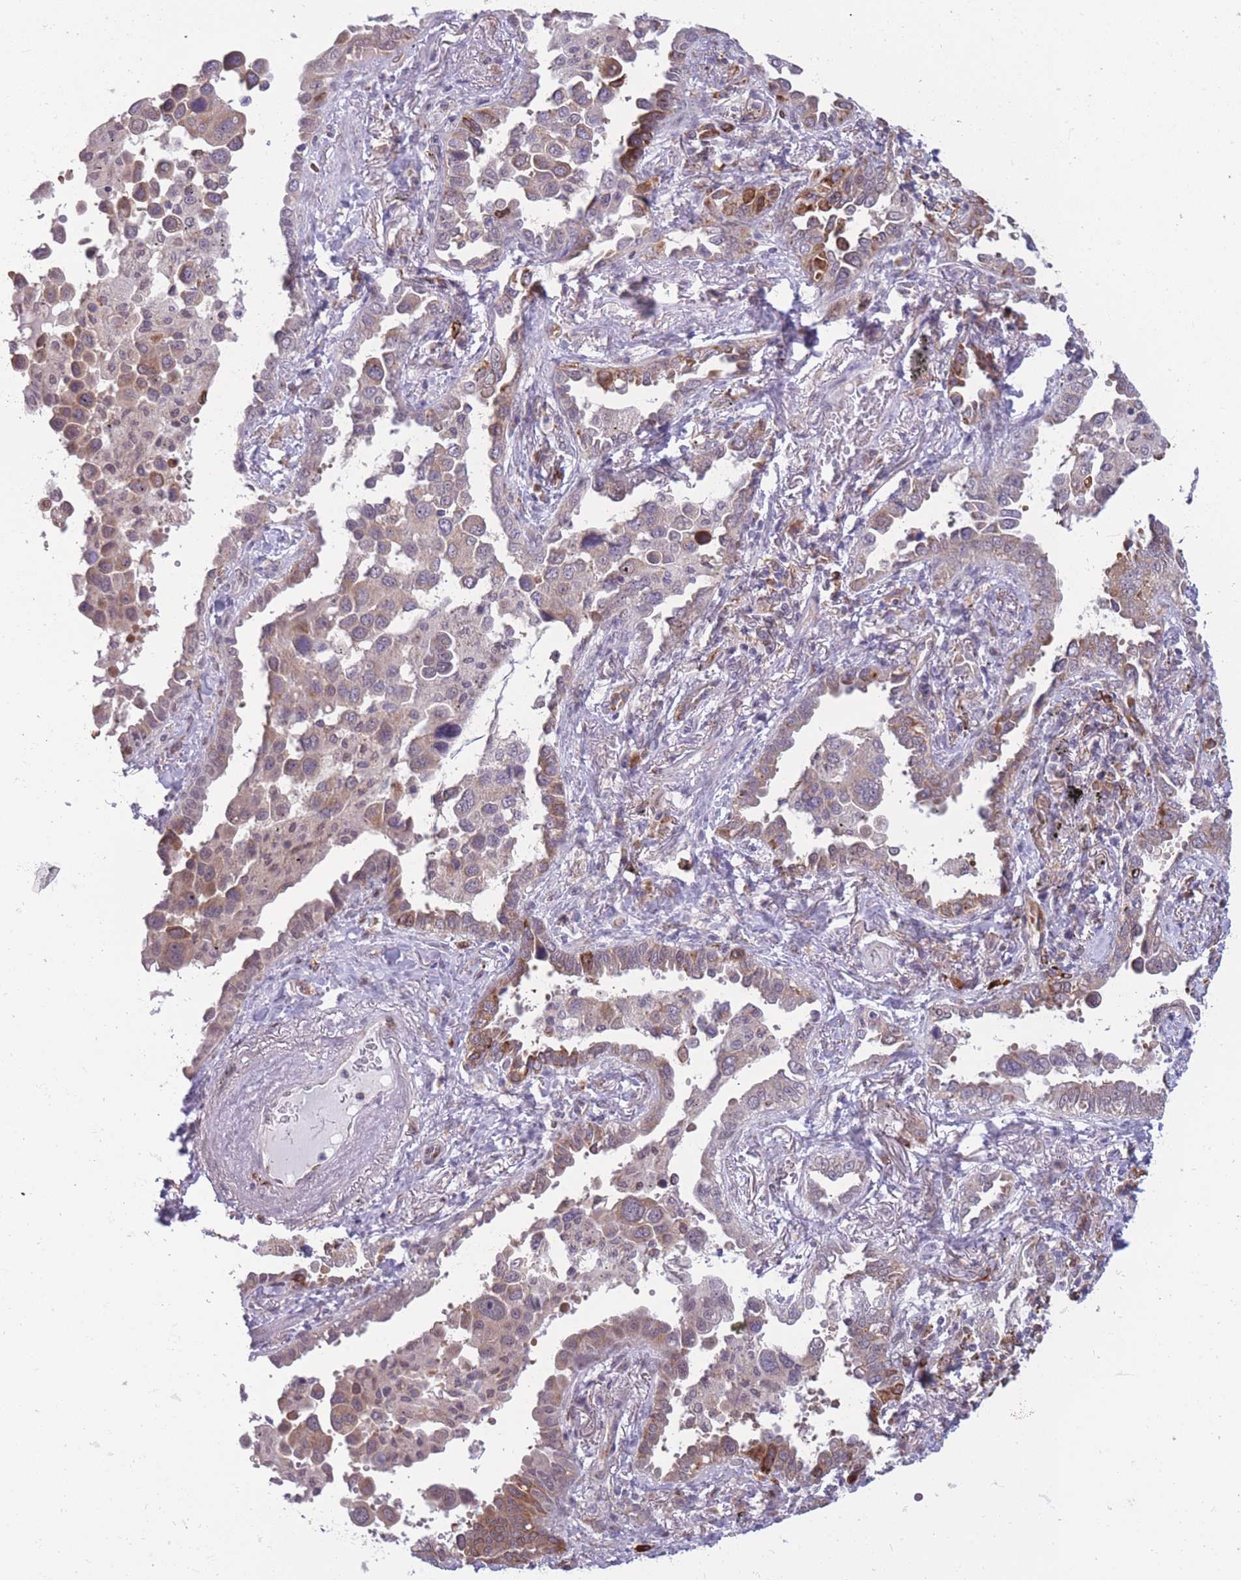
{"staining": {"intensity": "moderate", "quantity": ">75%", "location": "cytoplasmic/membranous"}, "tissue": "lung cancer", "cell_type": "Tumor cells", "image_type": "cancer", "snomed": [{"axis": "morphology", "description": "Adenocarcinoma, NOS"}, {"axis": "topography", "description": "Lung"}], "caption": "A high-resolution micrograph shows immunohistochemistry staining of lung cancer (adenocarcinoma), which demonstrates moderate cytoplasmic/membranous positivity in about >75% of tumor cells.", "gene": "TMEM121", "patient": {"sex": "male", "age": 67}}